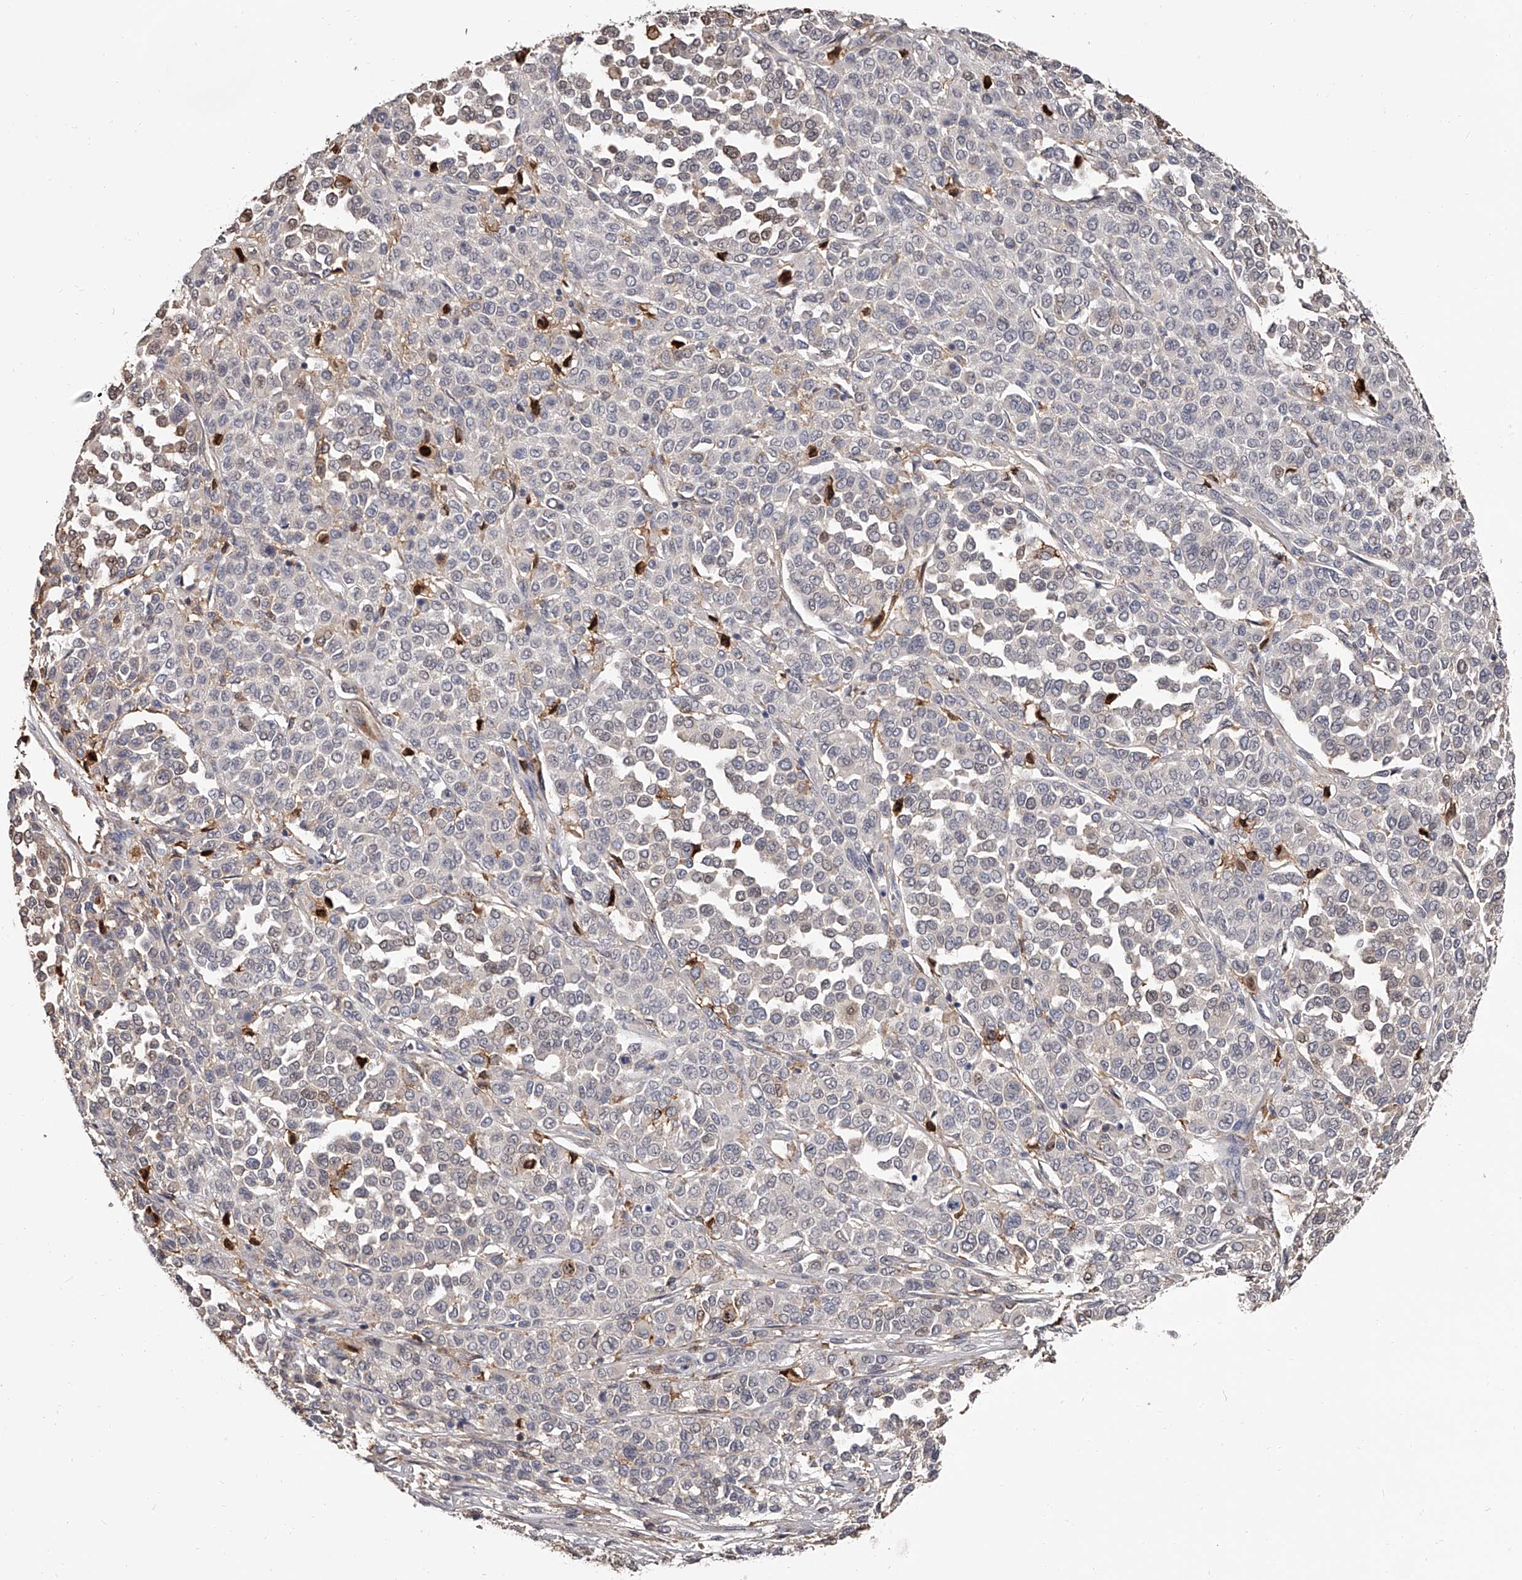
{"staining": {"intensity": "weak", "quantity": "<25%", "location": "cytoplasmic/membranous"}, "tissue": "melanoma", "cell_type": "Tumor cells", "image_type": "cancer", "snomed": [{"axis": "morphology", "description": "Malignant melanoma, Metastatic site"}, {"axis": "topography", "description": "Pancreas"}], "caption": "High power microscopy photomicrograph of an immunohistochemistry photomicrograph of melanoma, revealing no significant staining in tumor cells.", "gene": "PACSIN1", "patient": {"sex": "female", "age": 30}}